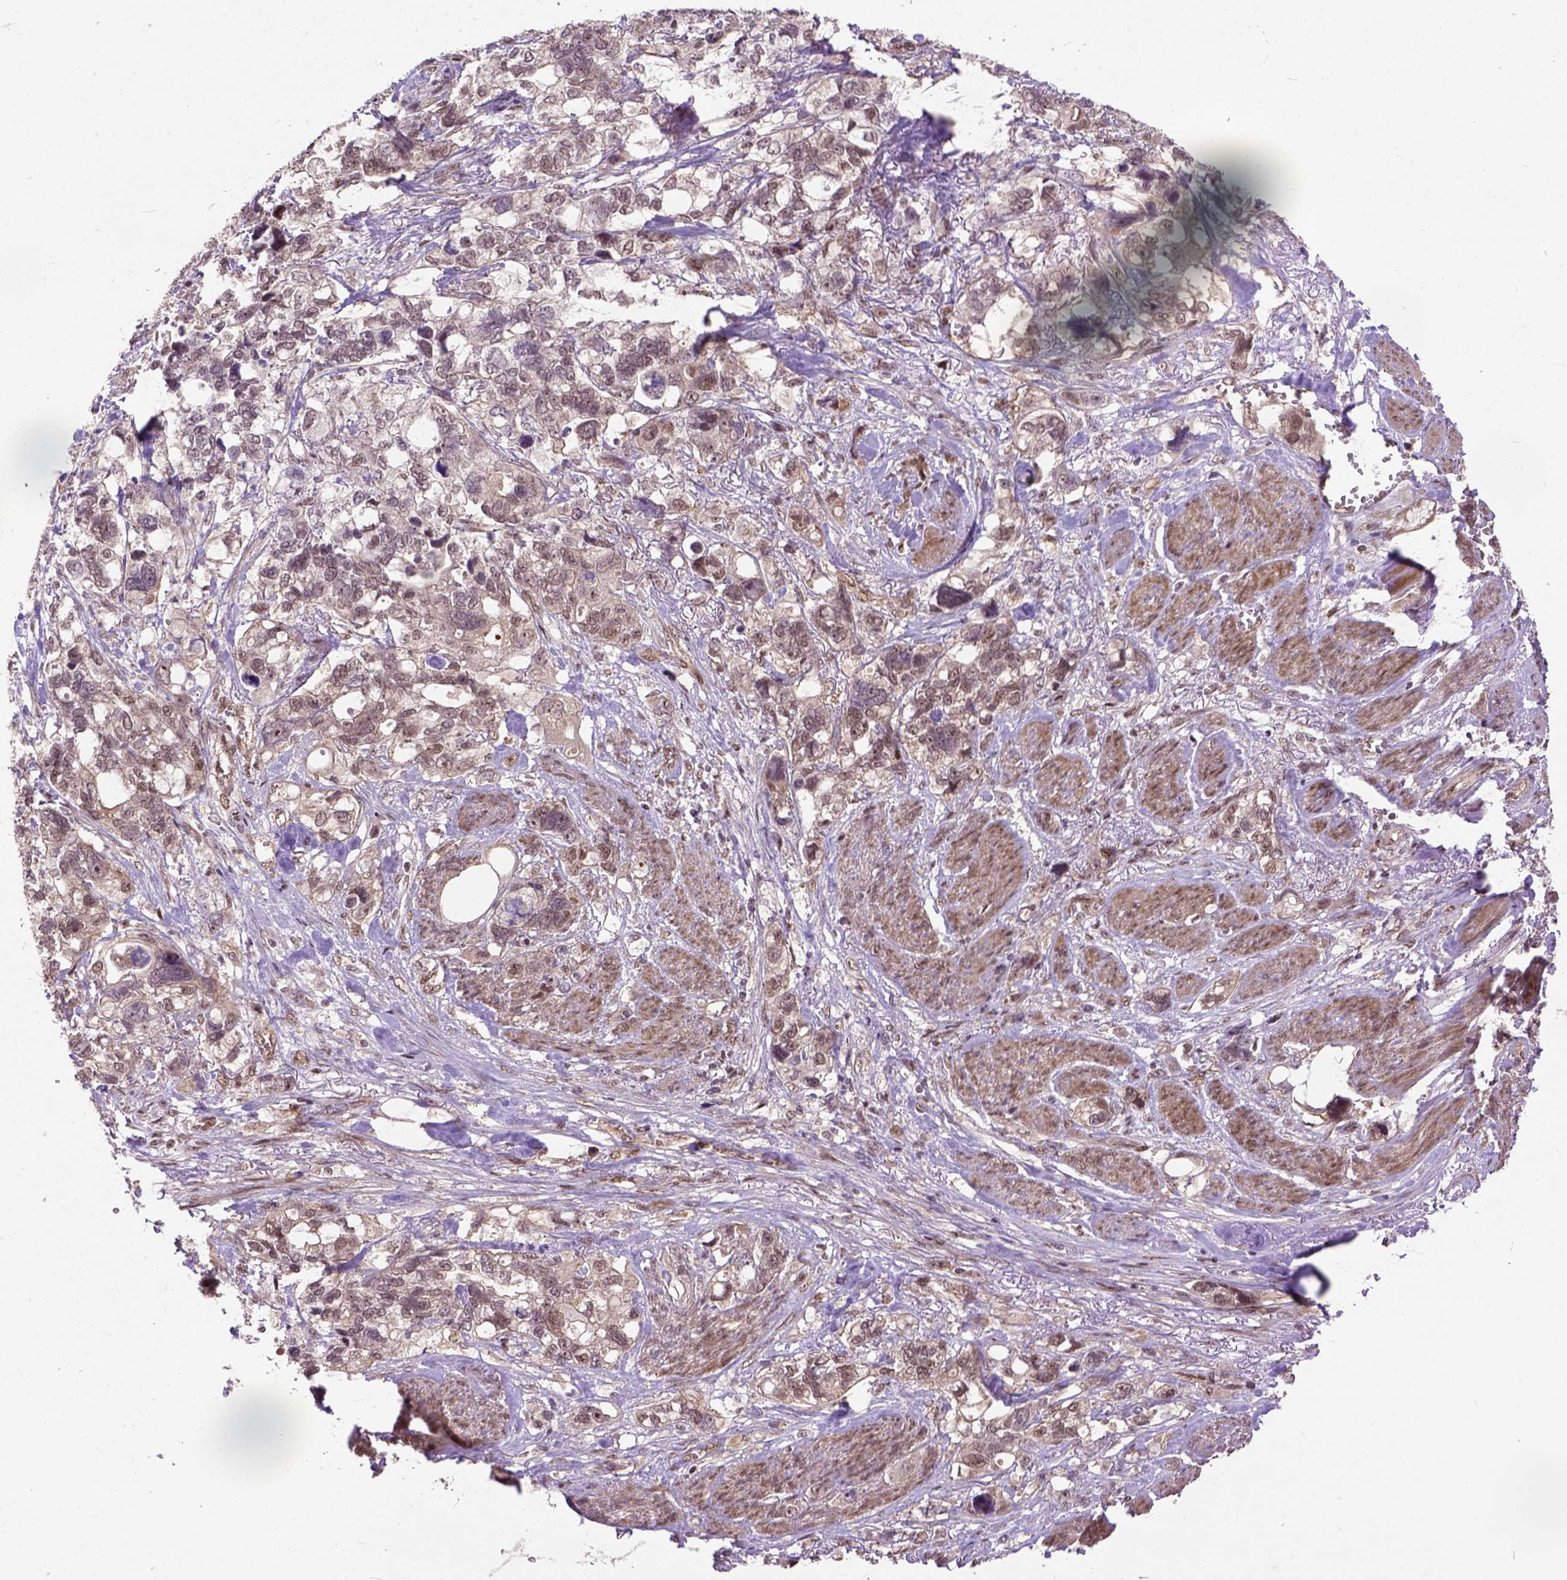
{"staining": {"intensity": "moderate", "quantity": ">75%", "location": "nuclear"}, "tissue": "stomach cancer", "cell_type": "Tumor cells", "image_type": "cancer", "snomed": [{"axis": "morphology", "description": "Adenocarcinoma, NOS"}, {"axis": "topography", "description": "Stomach, upper"}], "caption": "Tumor cells display moderate nuclear expression in approximately >75% of cells in stomach cancer.", "gene": "ZNF630", "patient": {"sex": "female", "age": 81}}